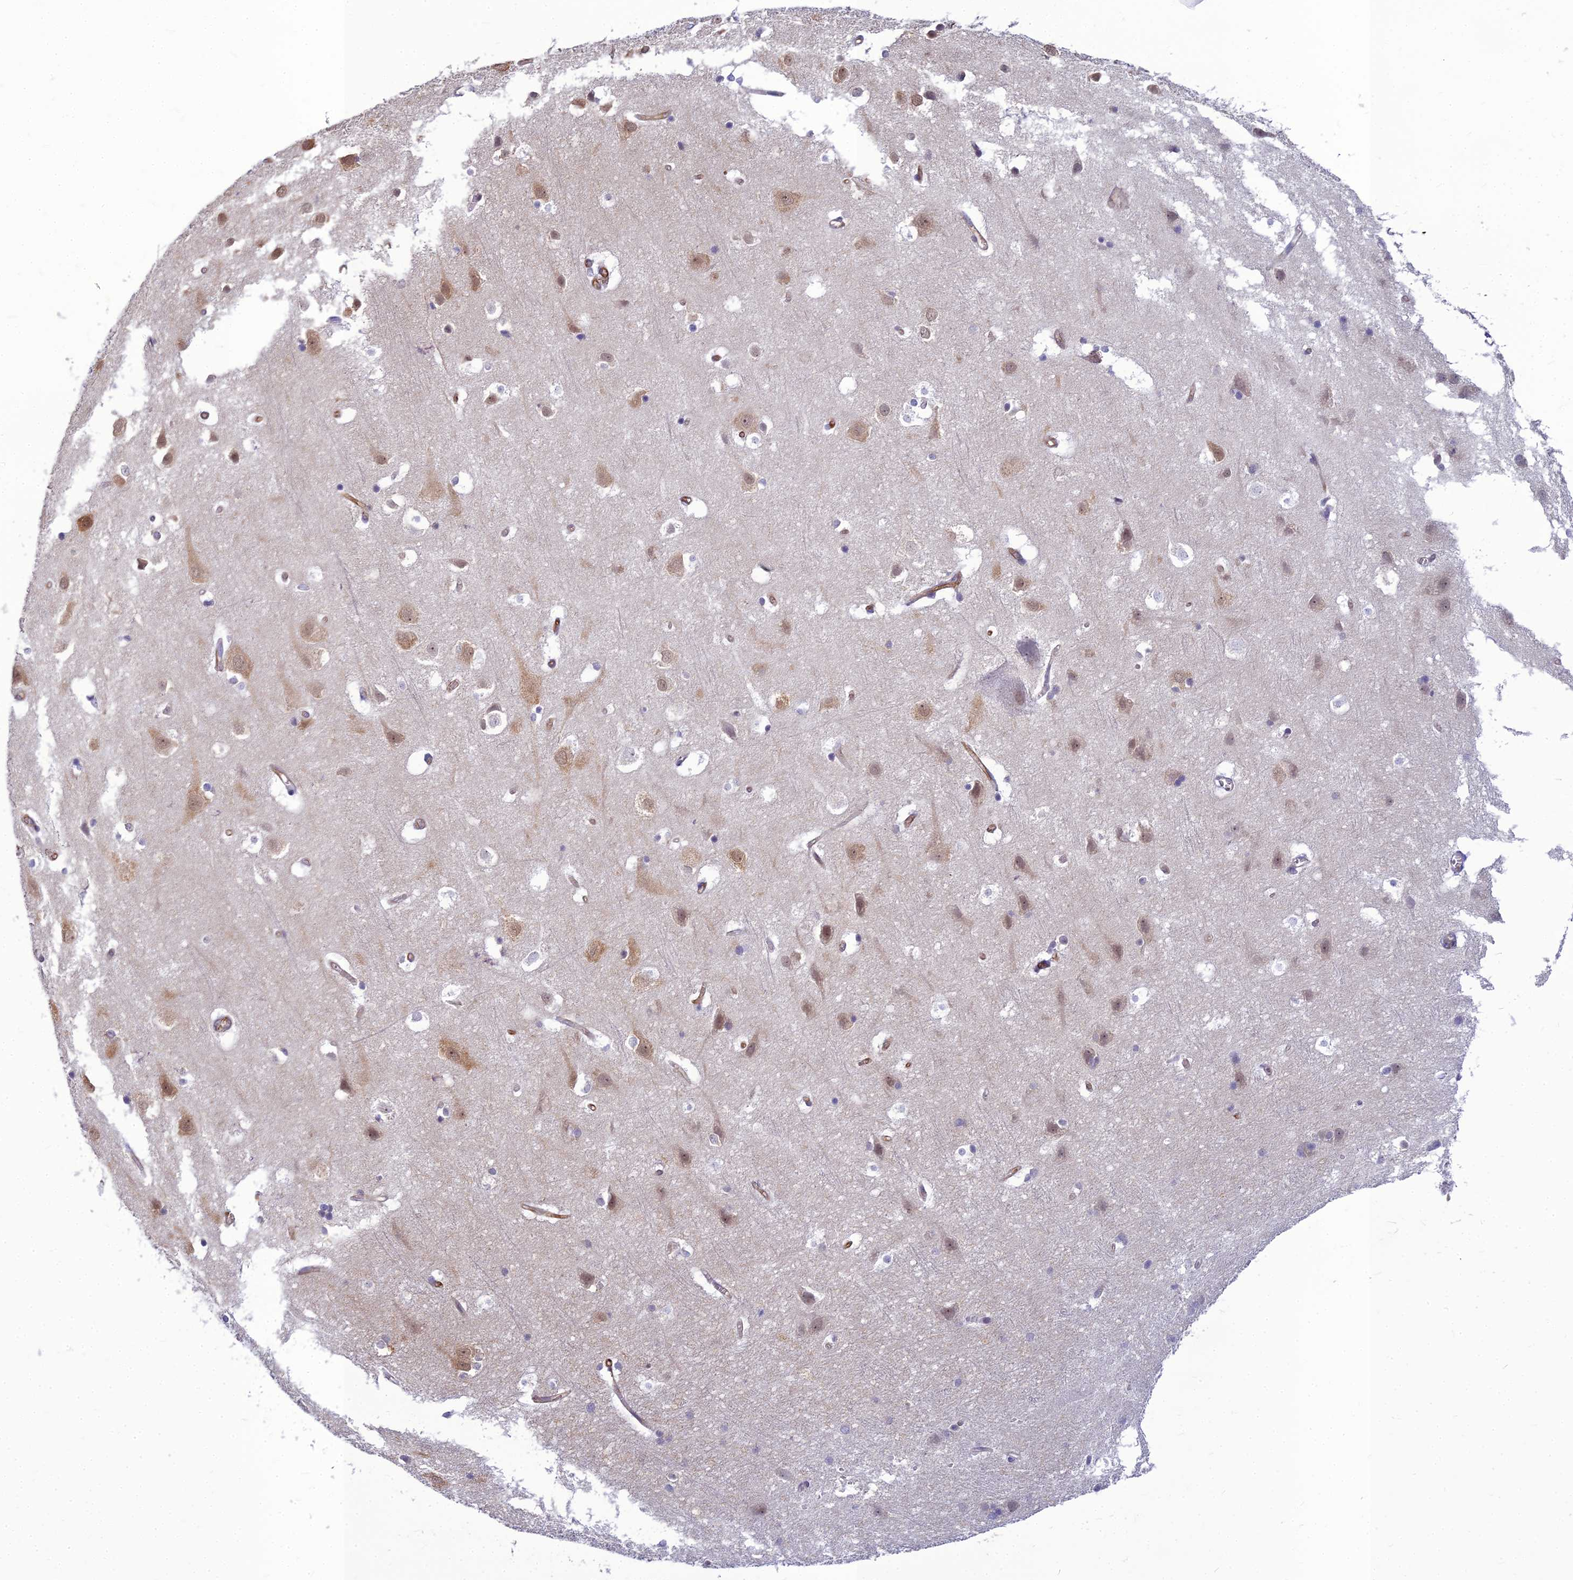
{"staining": {"intensity": "moderate", "quantity": "25%-75%", "location": "cytoplasmic/membranous,nuclear"}, "tissue": "cerebral cortex", "cell_type": "Endothelial cells", "image_type": "normal", "snomed": [{"axis": "morphology", "description": "Normal tissue, NOS"}, {"axis": "topography", "description": "Cerebral cortex"}], "caption": "Immunohistochemical staining of normal human cerebral cortex displays 25%-75% levels of moderate cytoplasmic/membranous,nuclear protein staining in approximately 25%-75% of endothelial cells.", "gene": "RGL3", "patient": {"sex": "male", "age": 54}}